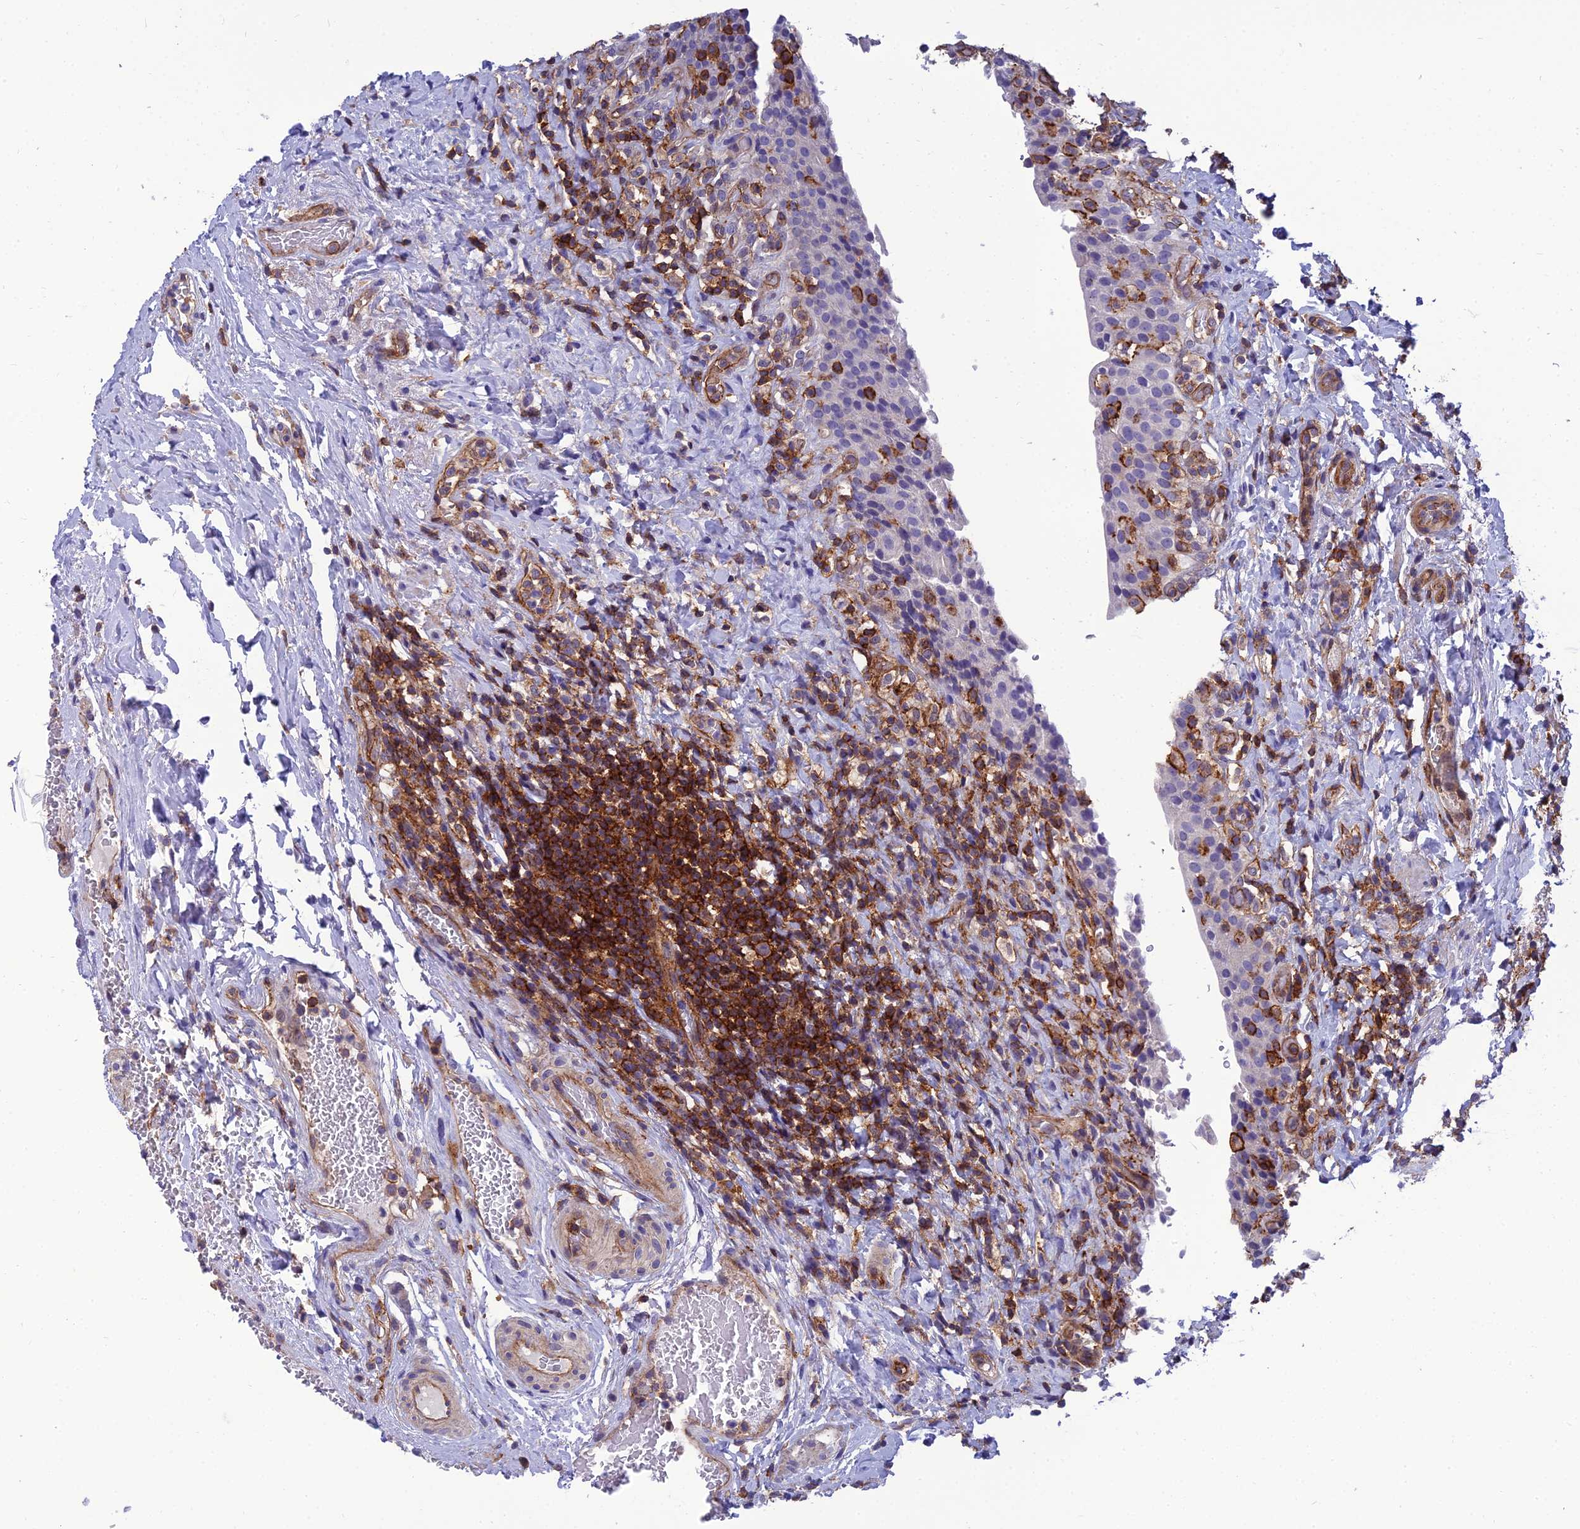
{"staining": {"intensity": "negative", "quantity": "none", "location": "none"}, "tissue": "urinary bladder", "cell_type": "Urothelial cells", "image_type": "normal", "snomed": [{"axis": "morphology", "description": "Normal tissue, NOS"}, {"axis": "morphology", "description": "Inflammation, NOS"}, {"axis": "topography", "description": "Urinary bladder"}], "caption": "Photomicrograph shows no significant protein expression in urothelial cells of unremarkable urinary bladder. (DAB (3,3'-diaminobenzidine) IHC visualized using brightfield microscopy, high magnification).", "gene": "PPP1R18", "patient": {"sex": "male", "age": 64}}